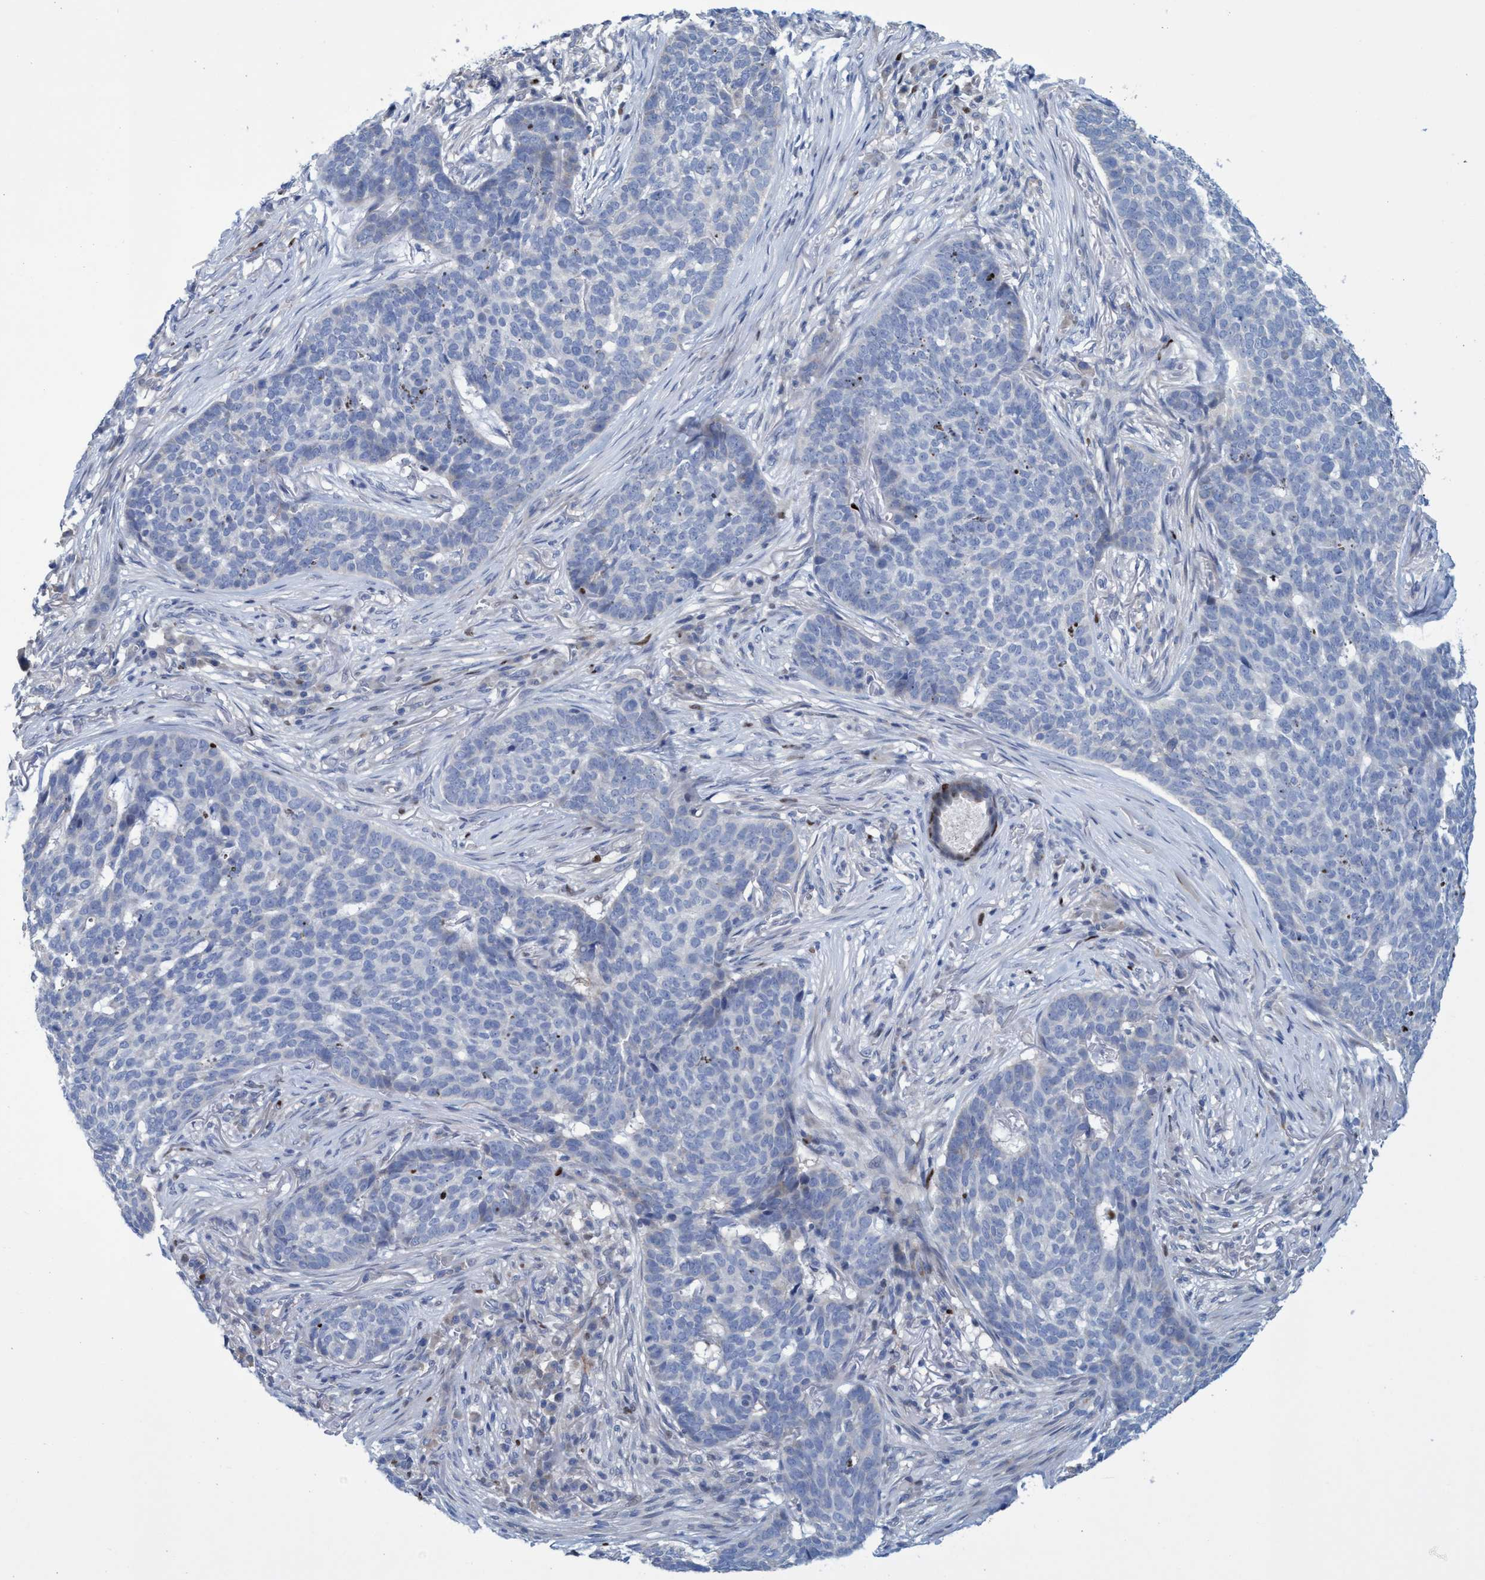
{"staining": {"intensity": "negative", "quantity": "none", "location": "none"}, "tissue": "skin cancer", "cell_type": "Tumor cells", "image_type": "cancer", "snomed": [{"axis": "morphology", "description": "Basal cell carcinoma"}, {"axis": "topography", "description": "Skin"}], "caption": "The micrograph reveals no staining of tumor cells in basal cell carcinoma (skin).", "gene": "R3HCC1", "patient": {"sex": "male", "age": 85}}